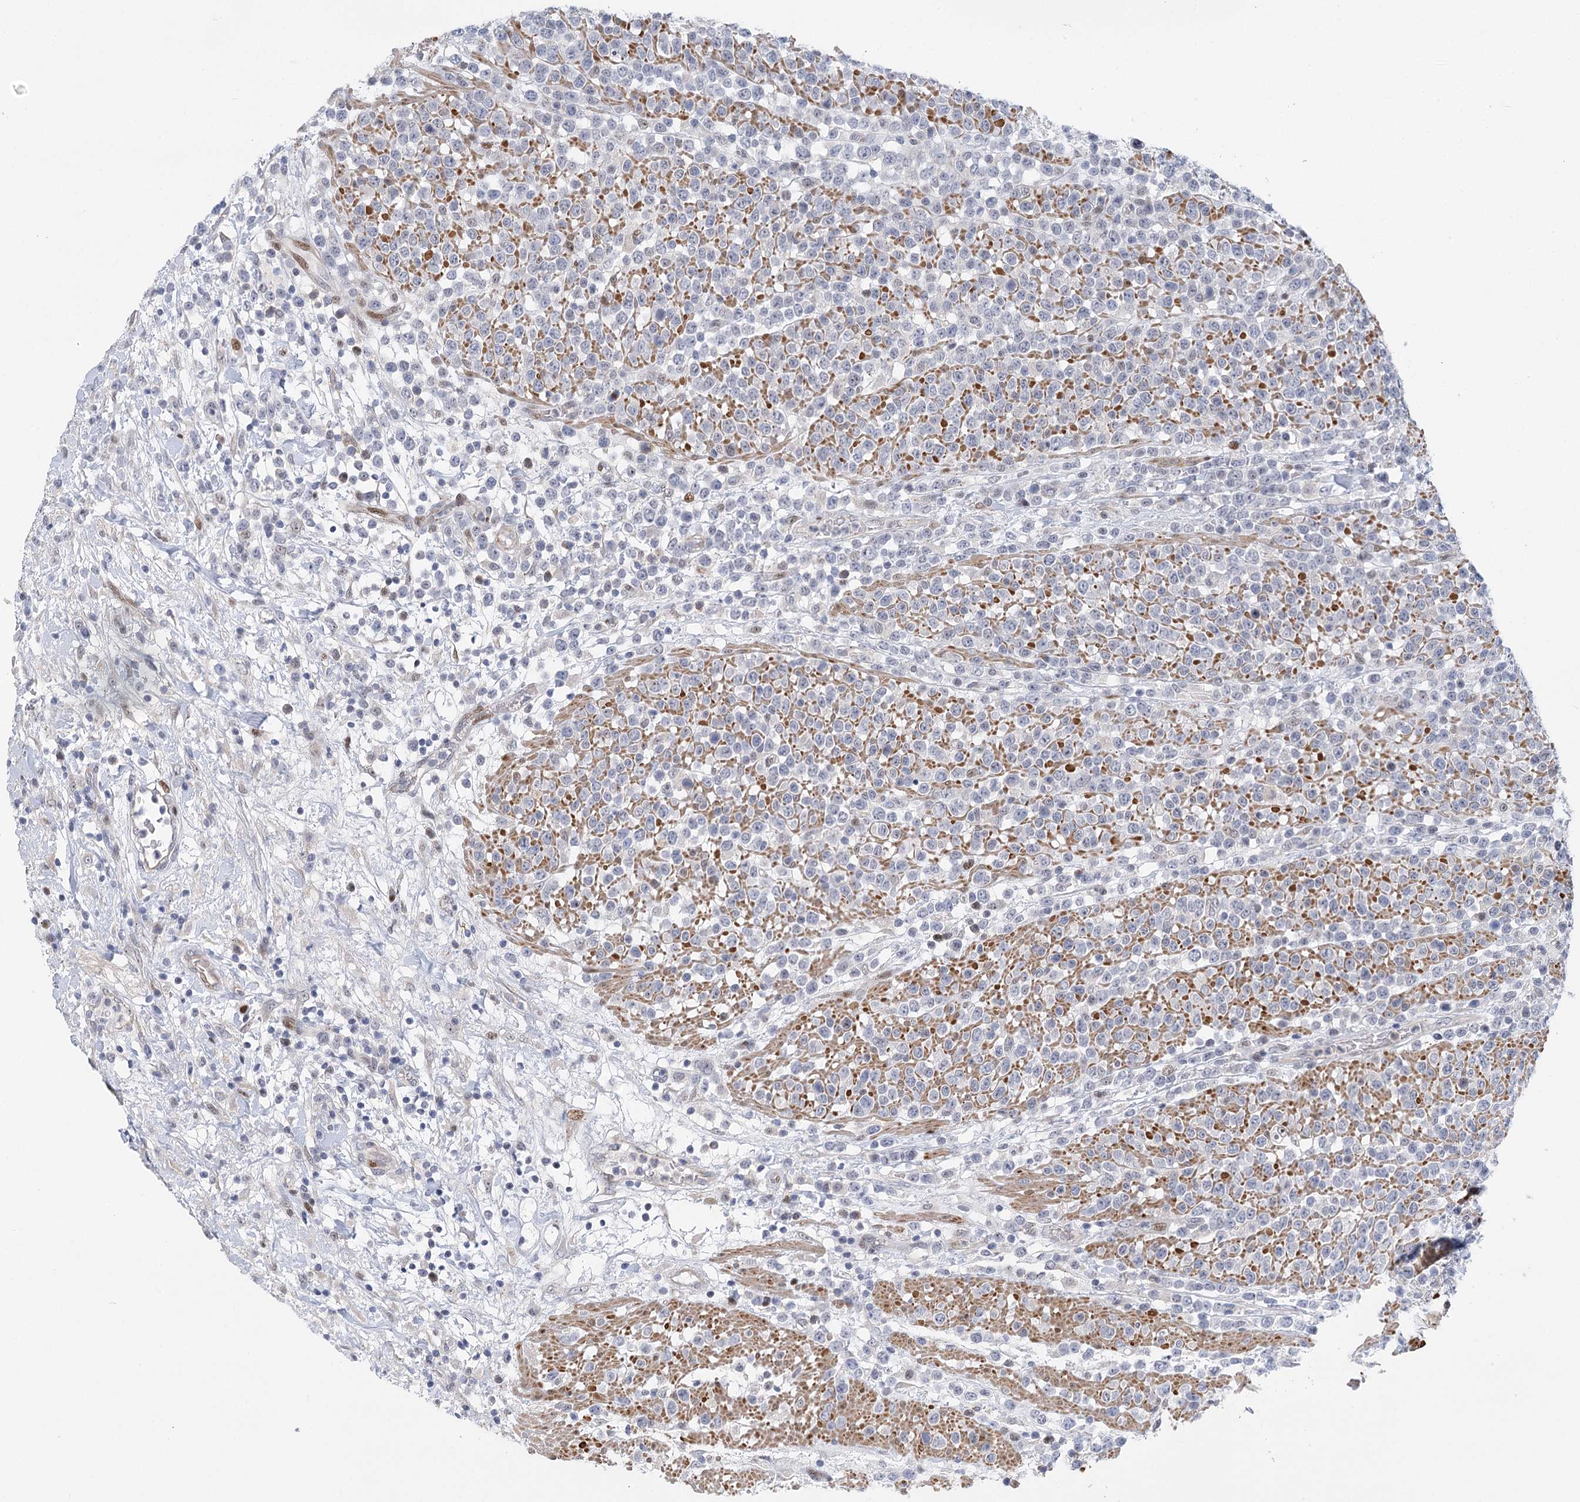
{"staining": {"intensity": "negative", "quantity": "none", "location": "none"}, "tissue": "lymphoma", "cell_type": "Tumor cells", "image_type": "cancer", "snomed": [{"axis": "morphology", "description": "Malignant lymphoma, non-Hodgkin's type, High grade"}, {"axis": "topography", "description": "Colon"}], "caption": "IHC photomicrograph of lymphoma stained for a protein (brown), which shows no positivity in tumor cells.", "gene": "CAMTA1", "patient": {"sex": "female", "age": 53}}